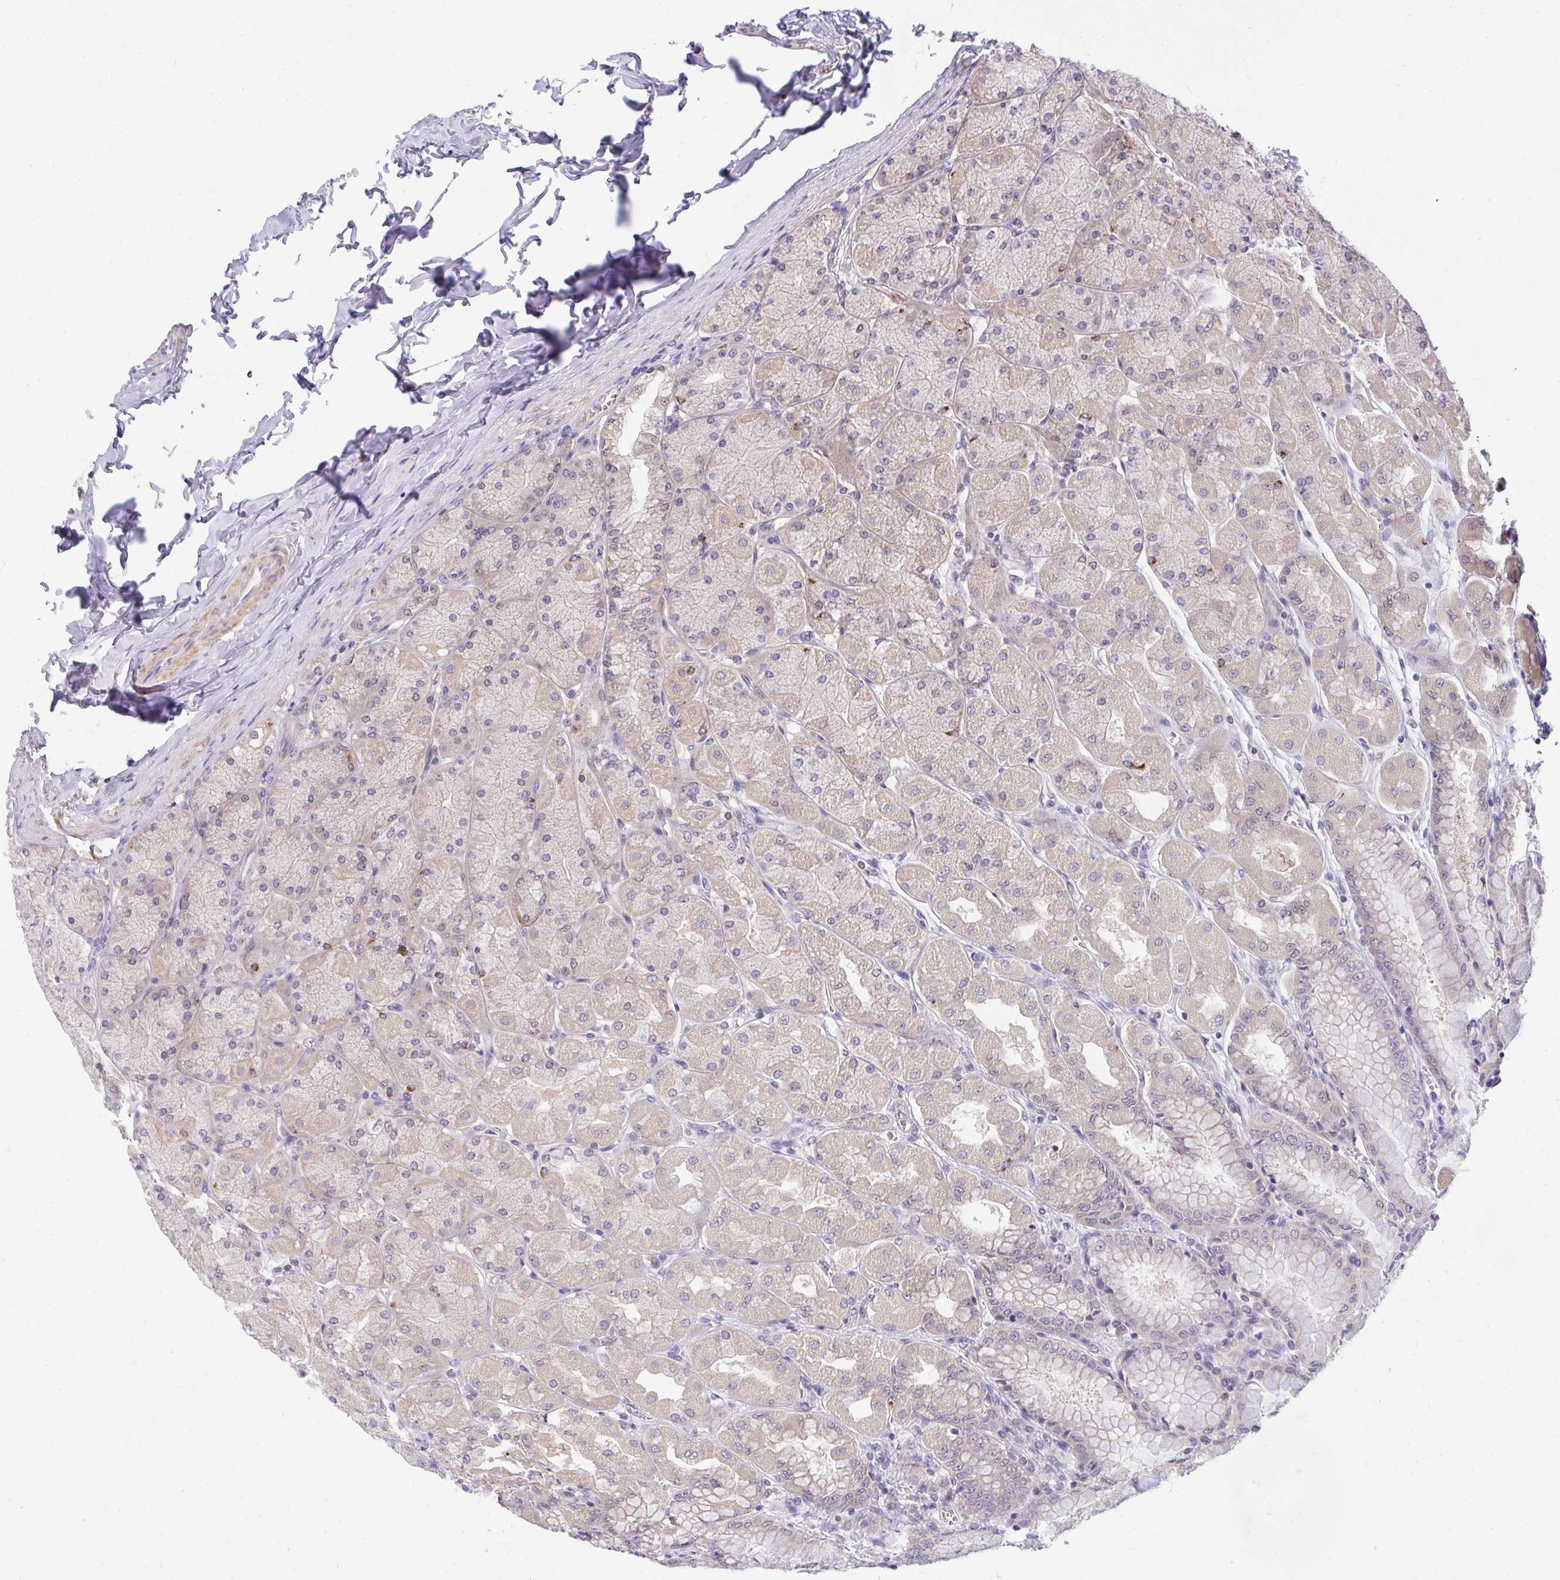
{"staining": {"intensity": "moderate", "quantity": "25%-75%", "location": "cytoplasmic/membranous"}, "tissue": "stomach", "cell_type": "Glandular cells", "image_type": "normal", "snomed": [{"axis": "morphology", "description": "Normal tissue, NOS"}, {"axis": "topography", "description": "Stomach, upper"}], "caption": "DAB immunohistochemical staining of normal stomach demonstrates moderate cytoplasmic/membranous protein expression in approximately 25%-75% of glandular cells.", "gene": "C19orf54", "patient": {"sex": "female", "age": 56}}